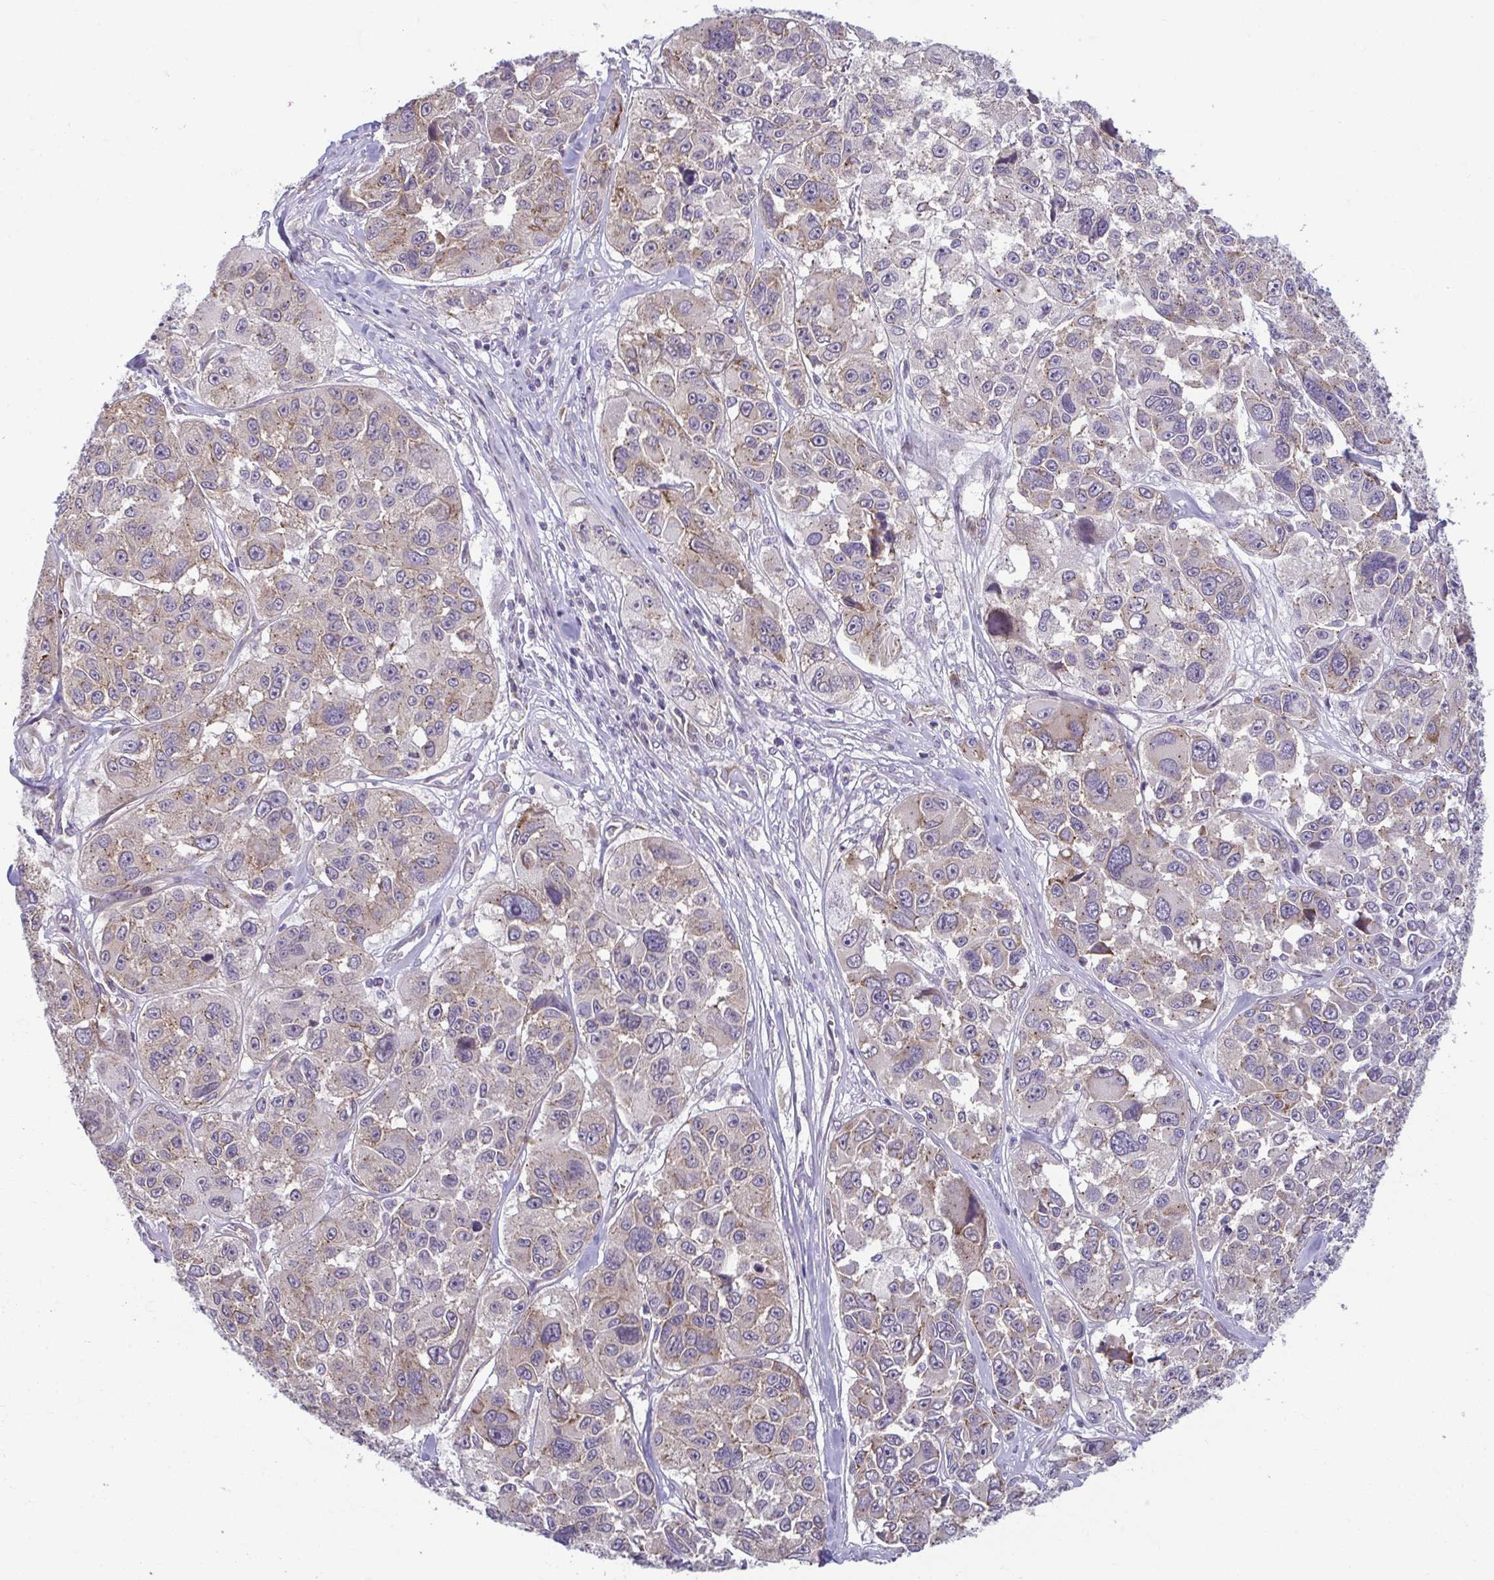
{"staining": {"intensity": "weak", "quantity": "<25%", "location": "cytoplasmic/membranous"}, "tissue": "melanoma", "cell_type": "Tumor cells", "image_type": "cancer", "snomed": [{"axis": "morphology", "description": "Malignant melanoma, NOS"}, {"axis": "topography", "description": "Skin"}], "caption": "A photomicrograph of human malignant melanoma is negative for staining in tumor cells.", "gene": "TMEM108", "patient": {"sex": "female", "age": 66}}